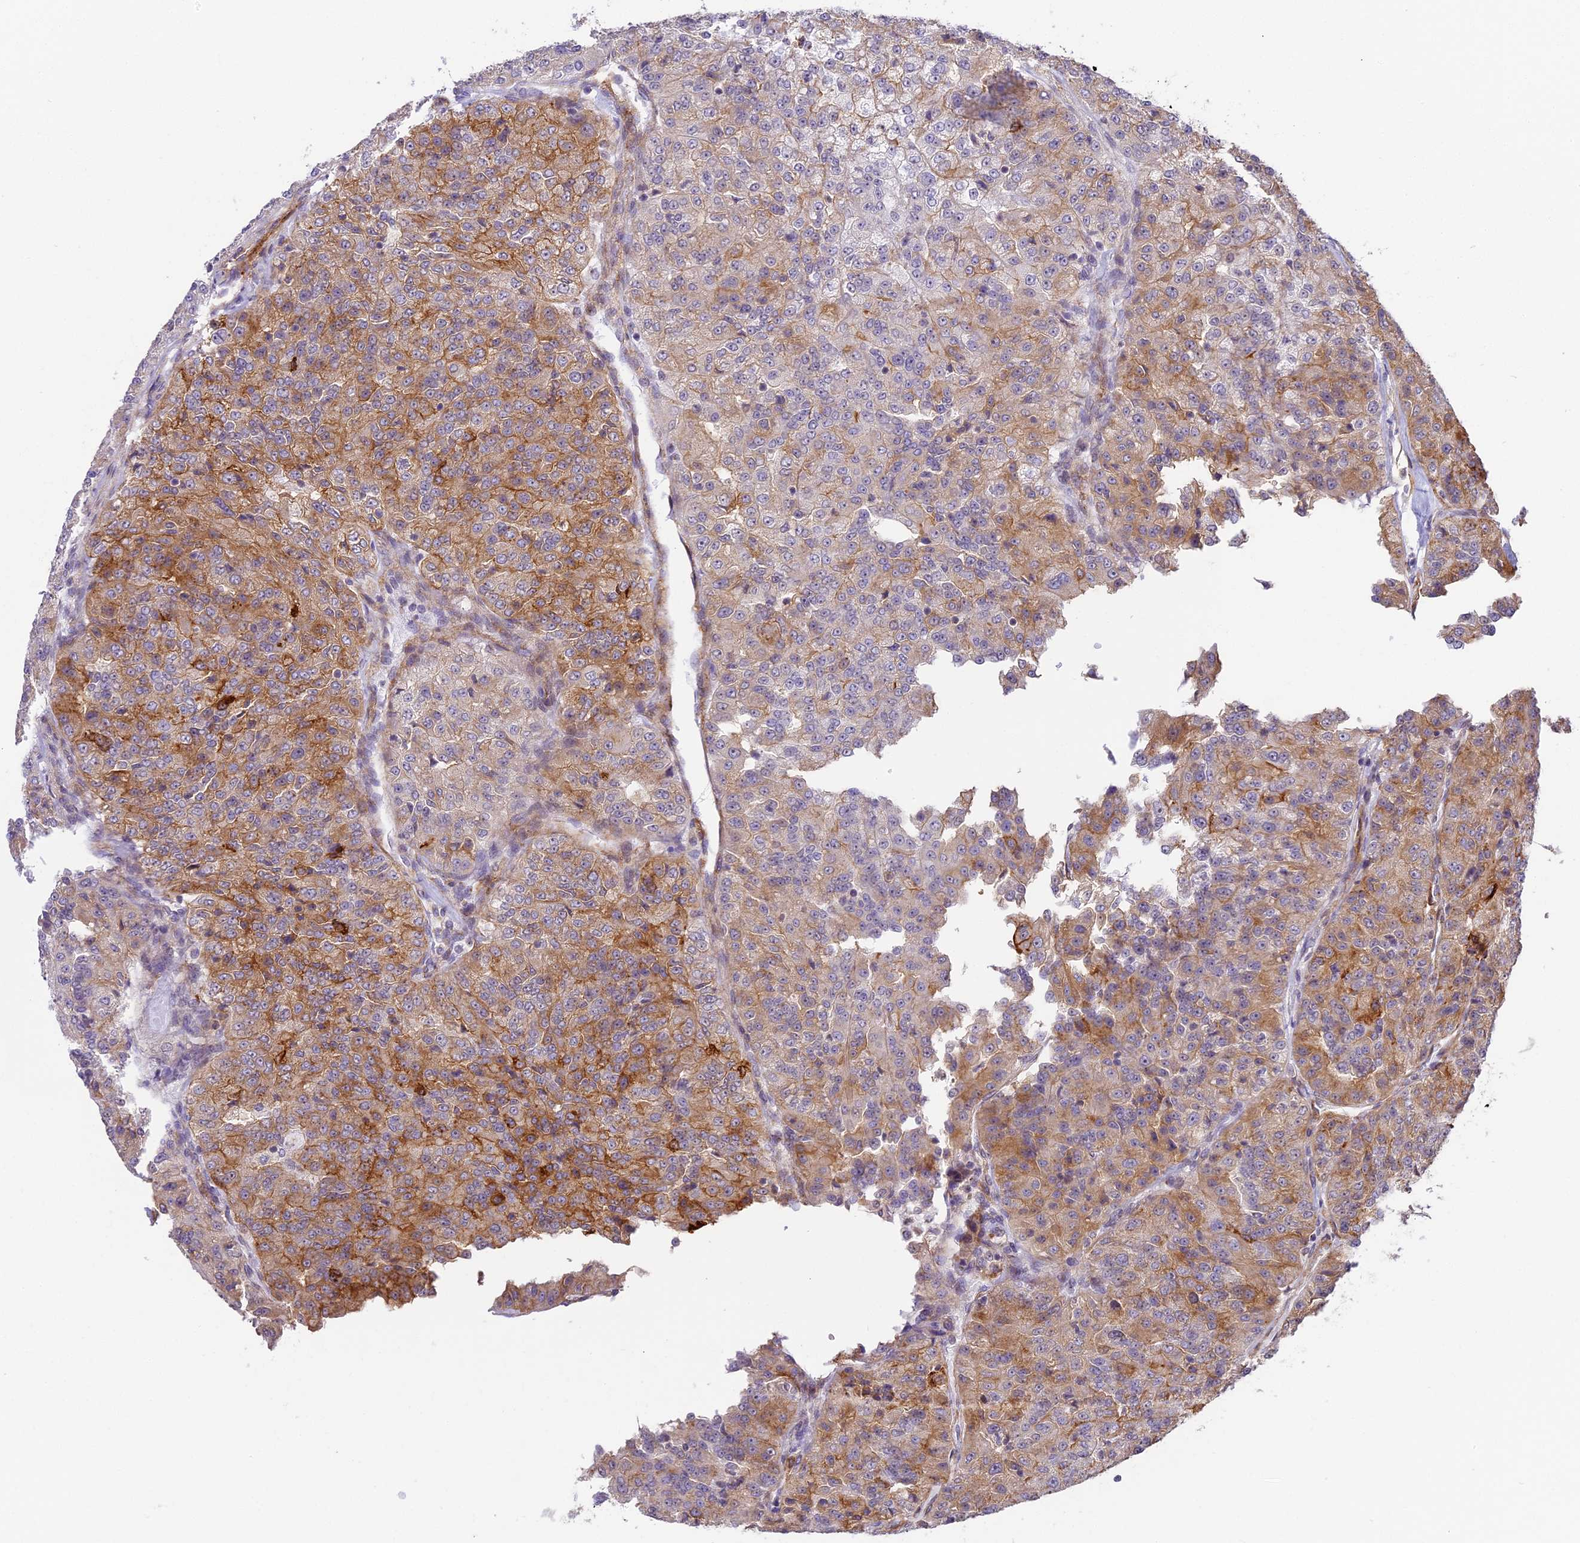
{"staining": {"intensity": "moderate", "quantity": "25%-75%", "location": "cytoplasmic/membranous"}, "tissue": "renal cancer", "cell_type": "Tumor cells", "image_type": "cancer", "snomed": [{"axis": "morphology", "description": "Adenocarcinoma, NOS"}, {"axis": "topography", "description": "Kidney"}], "caption": "IHC of human adenocarcinoma (renal) reveals medium levels of moderate cytoplasmic/membranous expression in about 25%-75% of tumor cells.", "gene": "HEATR5B", "patient": {"sex": "female", "age": 63}}